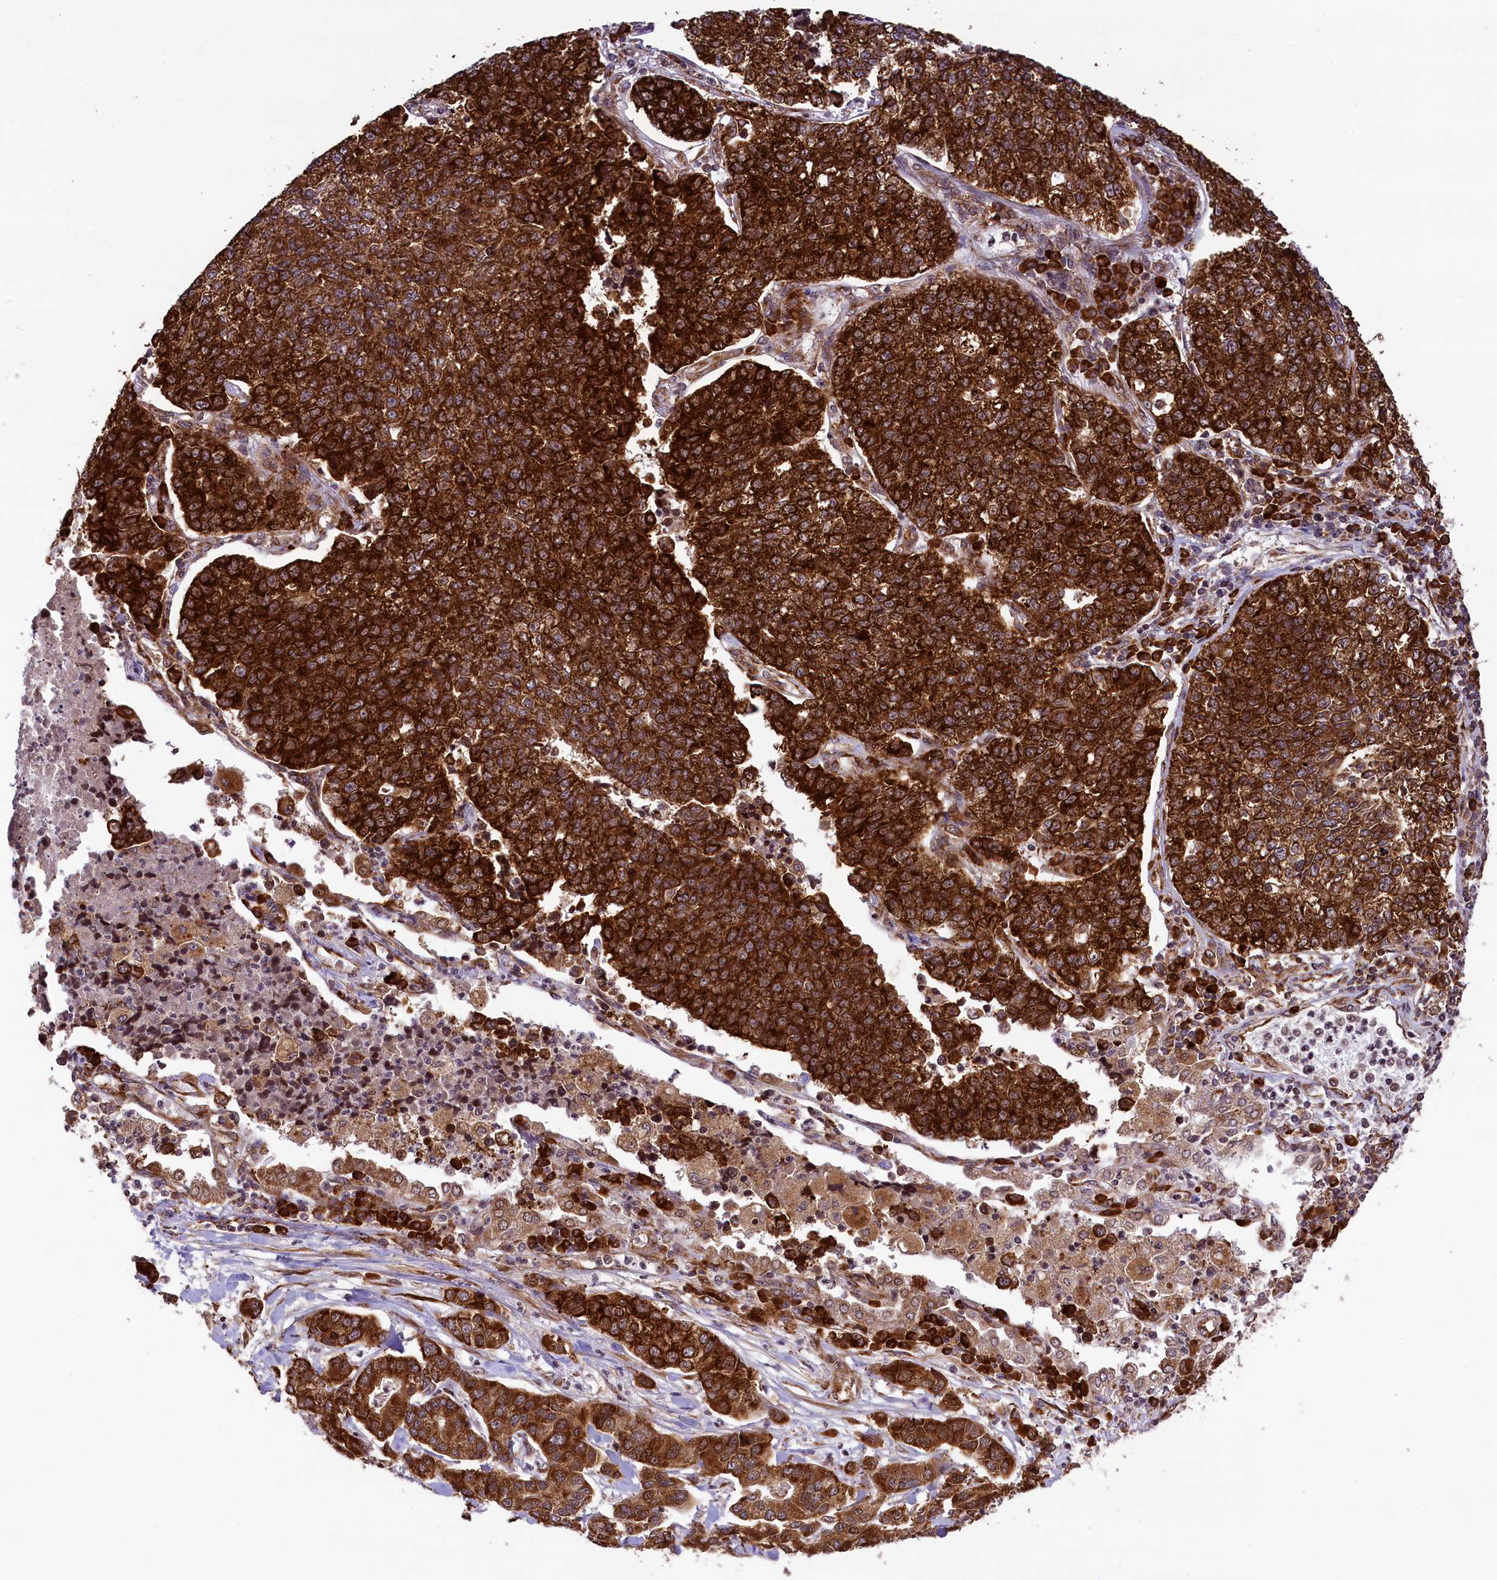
{"staining": {"intensity": "strong", "quantity": ">75%", "location": "cytoplasmic/membranous"}, "tissue": "lung cancer", "cell_type": "Tumor cells", "image_type": "cancer", "snomed": [{"axis": "morphology", "description": "Adenocarcinoma, NOS"}, {"axis": "topography", "description": "Lung"}], "caption": "Lung adenocarcinoma stained with DAB (3,3'-diaminobenzidine) immunohistochemistry reveals high levels of strong cytoplasmic/membranous expression in about >75% of tumor cells. (DAB IHC, brown staining for protein, blue staining for nuclei).", "gene": "LARP4", "patient": {"sex": "male", "age": 49}}